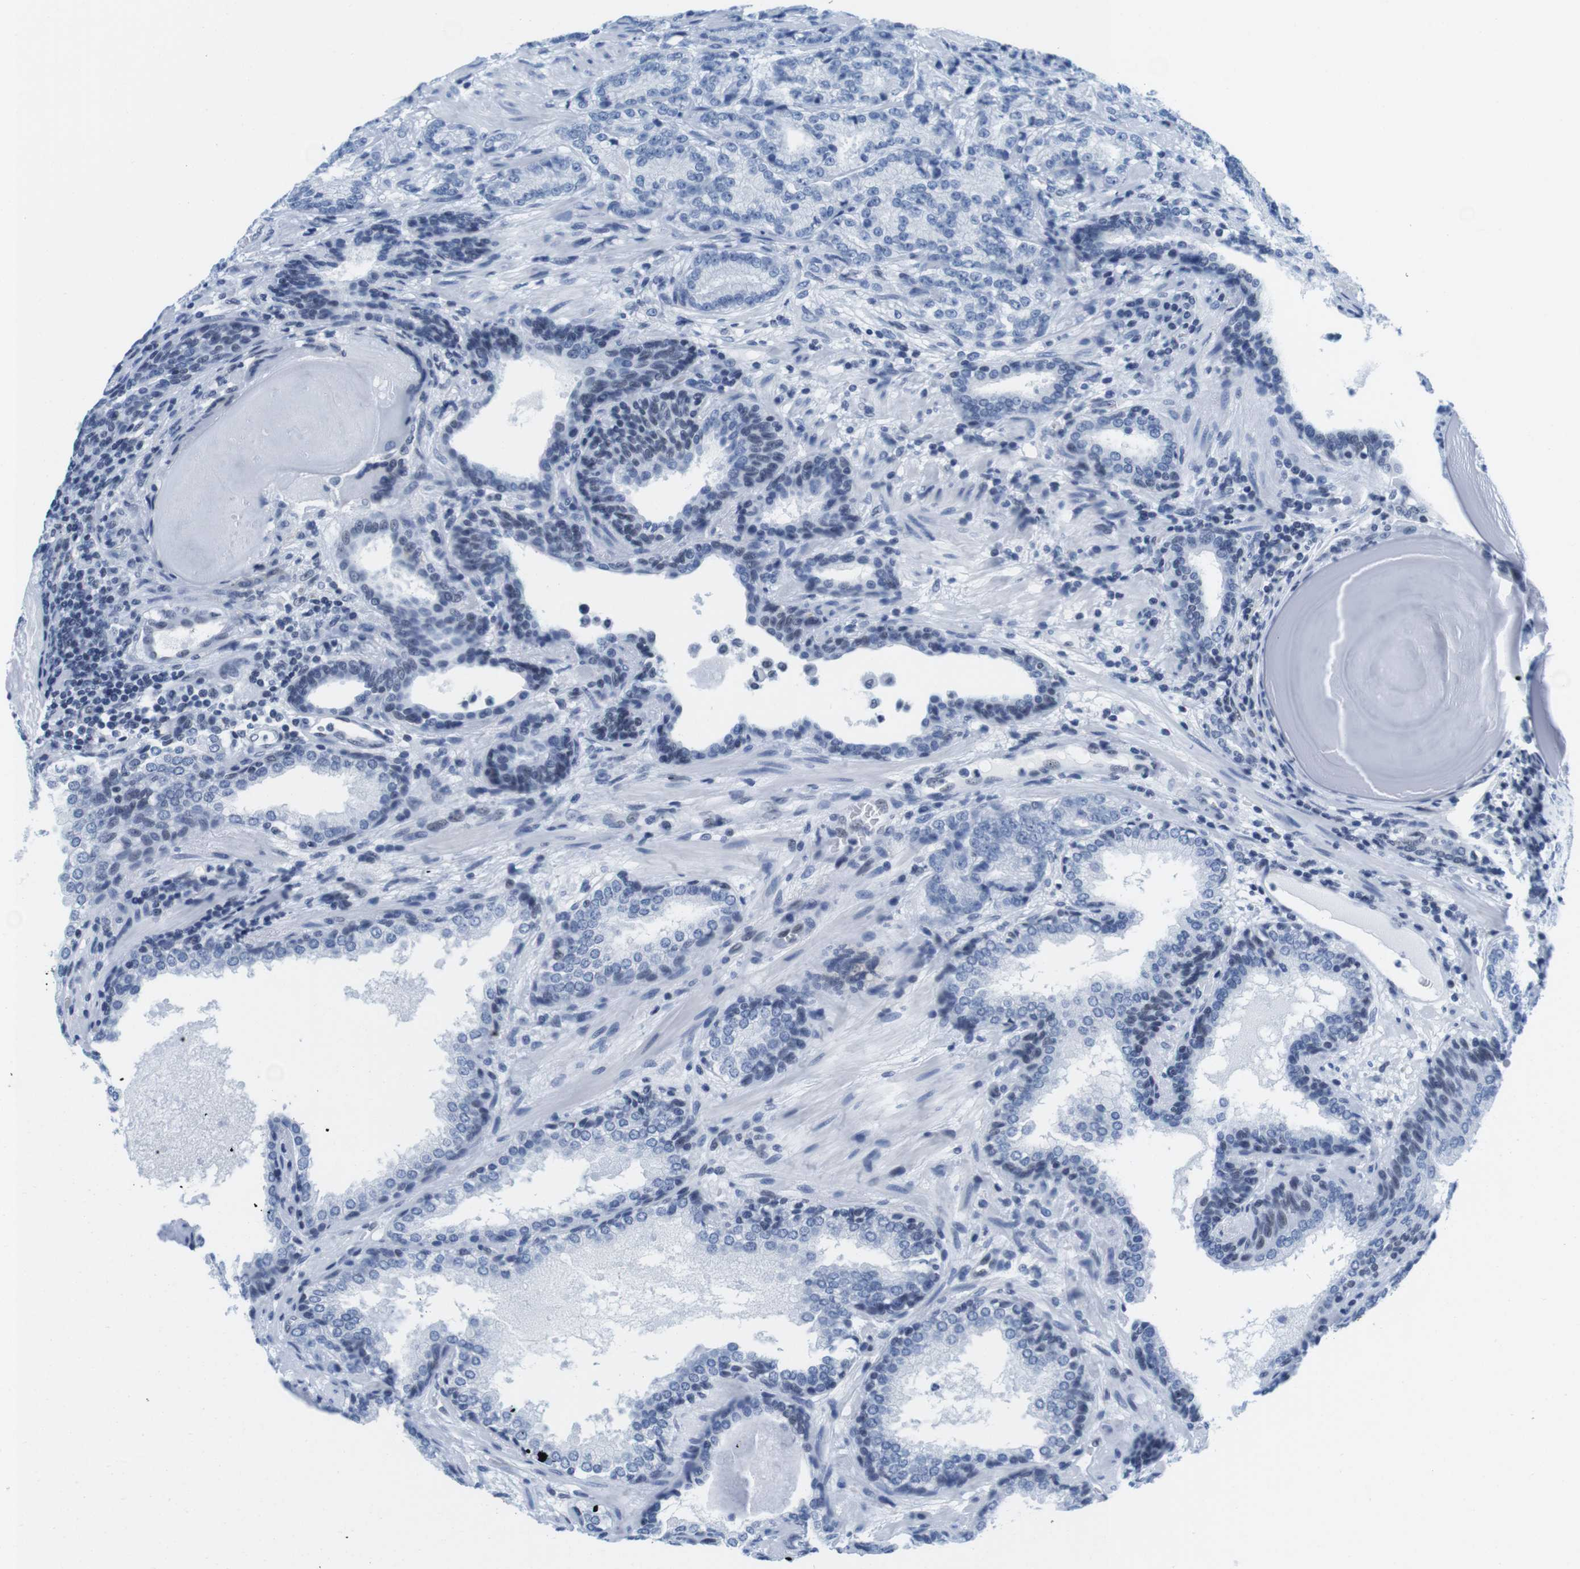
{"staining": {"intensity": "negative", "quantity": "none", "location": "none"}, "tissue": "prostate cancer", "cell_type": "Tumor cells", "image_type": "cancer", "snomed": [{"axis": "morphology", "description": "Adenocarcinoma, High grade"}, {"axis": "topography", "description": "Prostate"}], "caption": "Prostate cancer was stained to show a protein in brown. There is no significant staining in tumor cells.", "gene": "IFI16", "patient": {"sex": "male", "age": 61}}